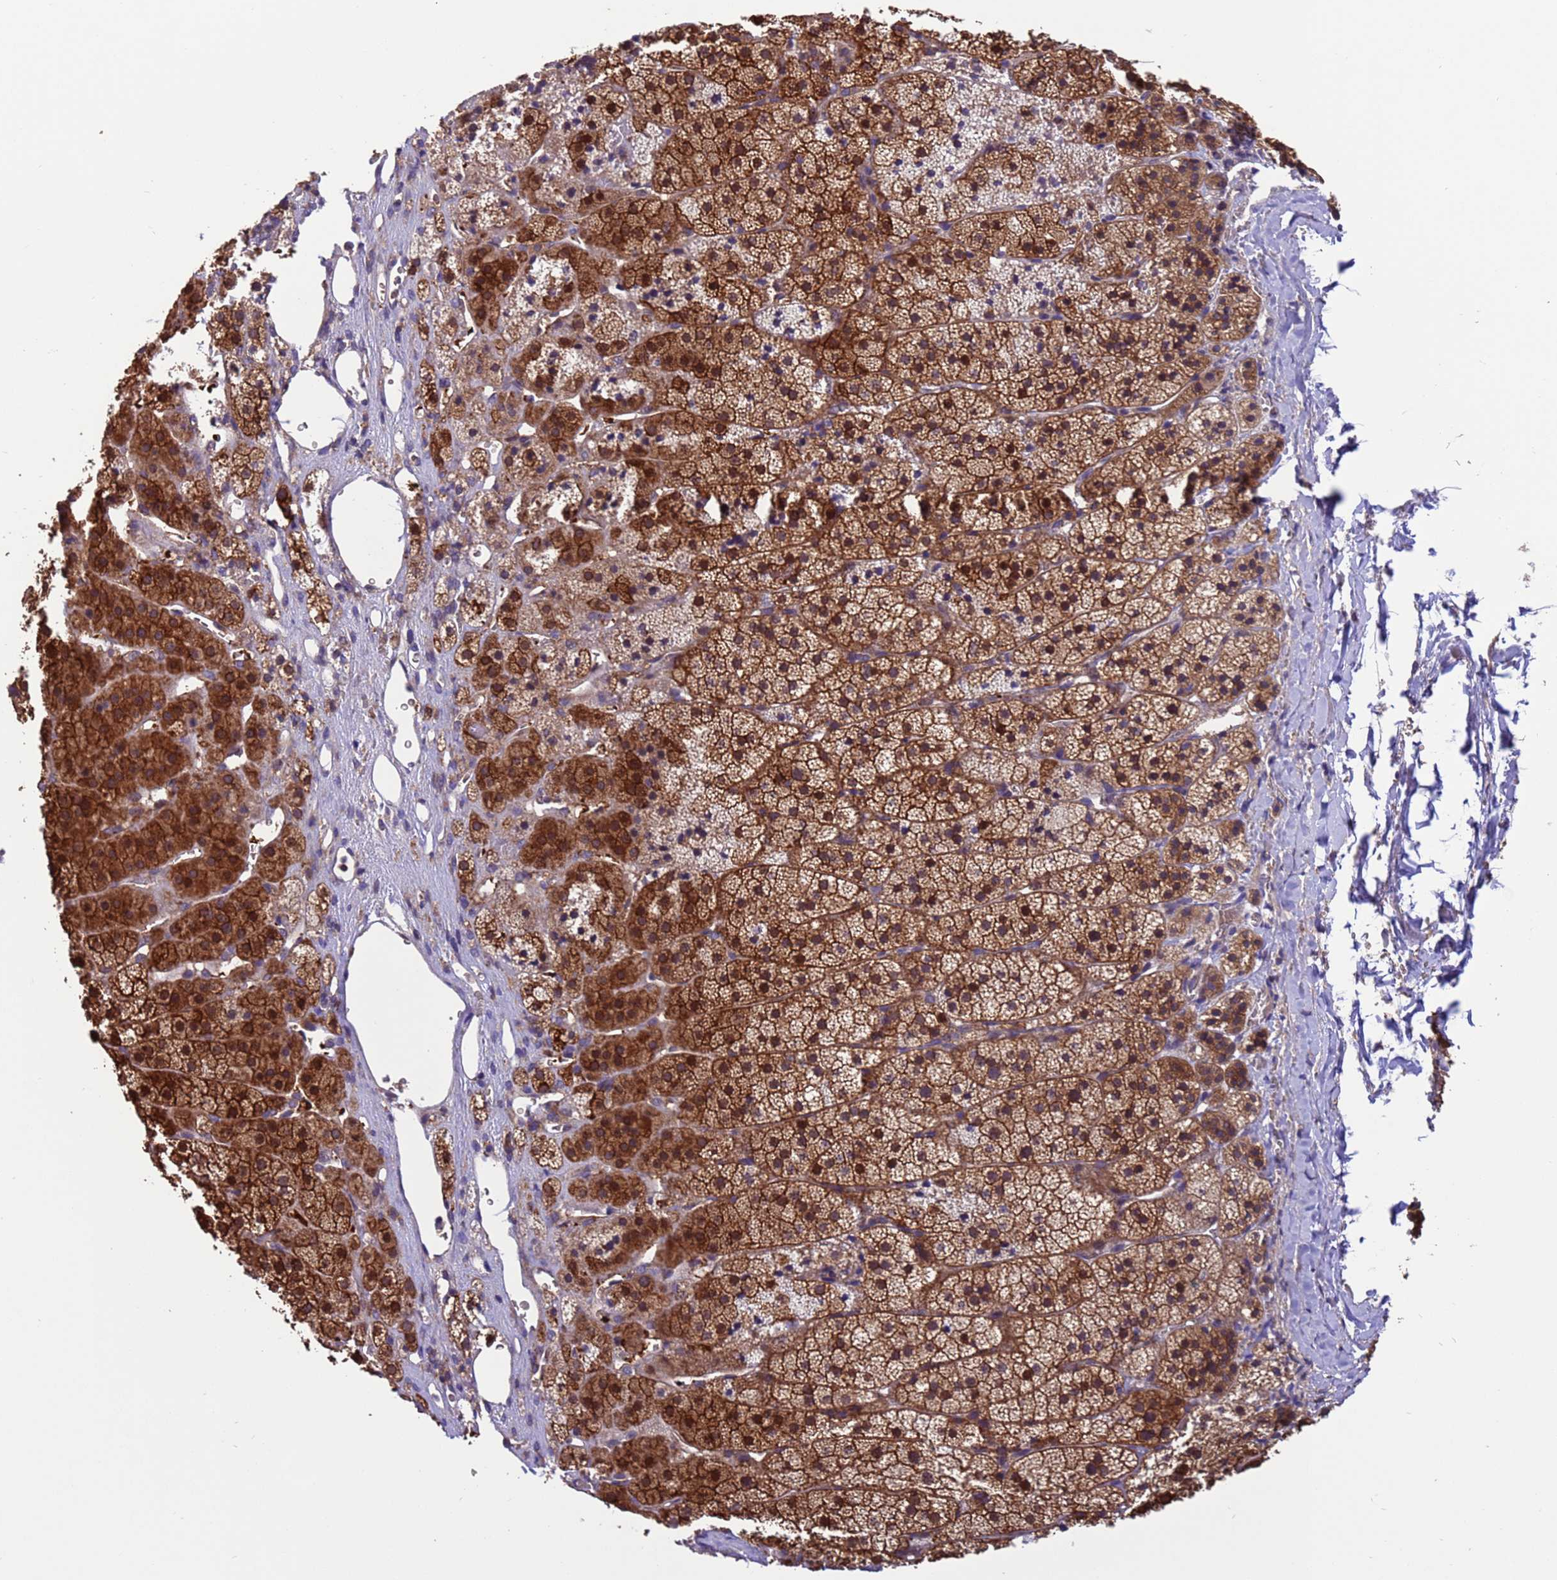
{"staining": {"intensity": "strong", "quantity": ">75%", "location": "cytoplasmic/membranous"}, "tissue": "adrenal gland", "cell_type": "Glandular cells", "image_type": "normal", "snomed": [{"axis": "morphology", "description": "Normal tissue, NOS"}, {"axis": "topography", "description": "Adrenal gland"}], "caption": "The image displays staining of benign adrenal gland, revealing strong cytoplasmic/membranous protein positivity (brown color) within glandular cells. (Brightfield microscopy of DAB IHC at high magnification).", "gene": "ARHGAP12", "patient": {"sex": "female", "age": 44}}